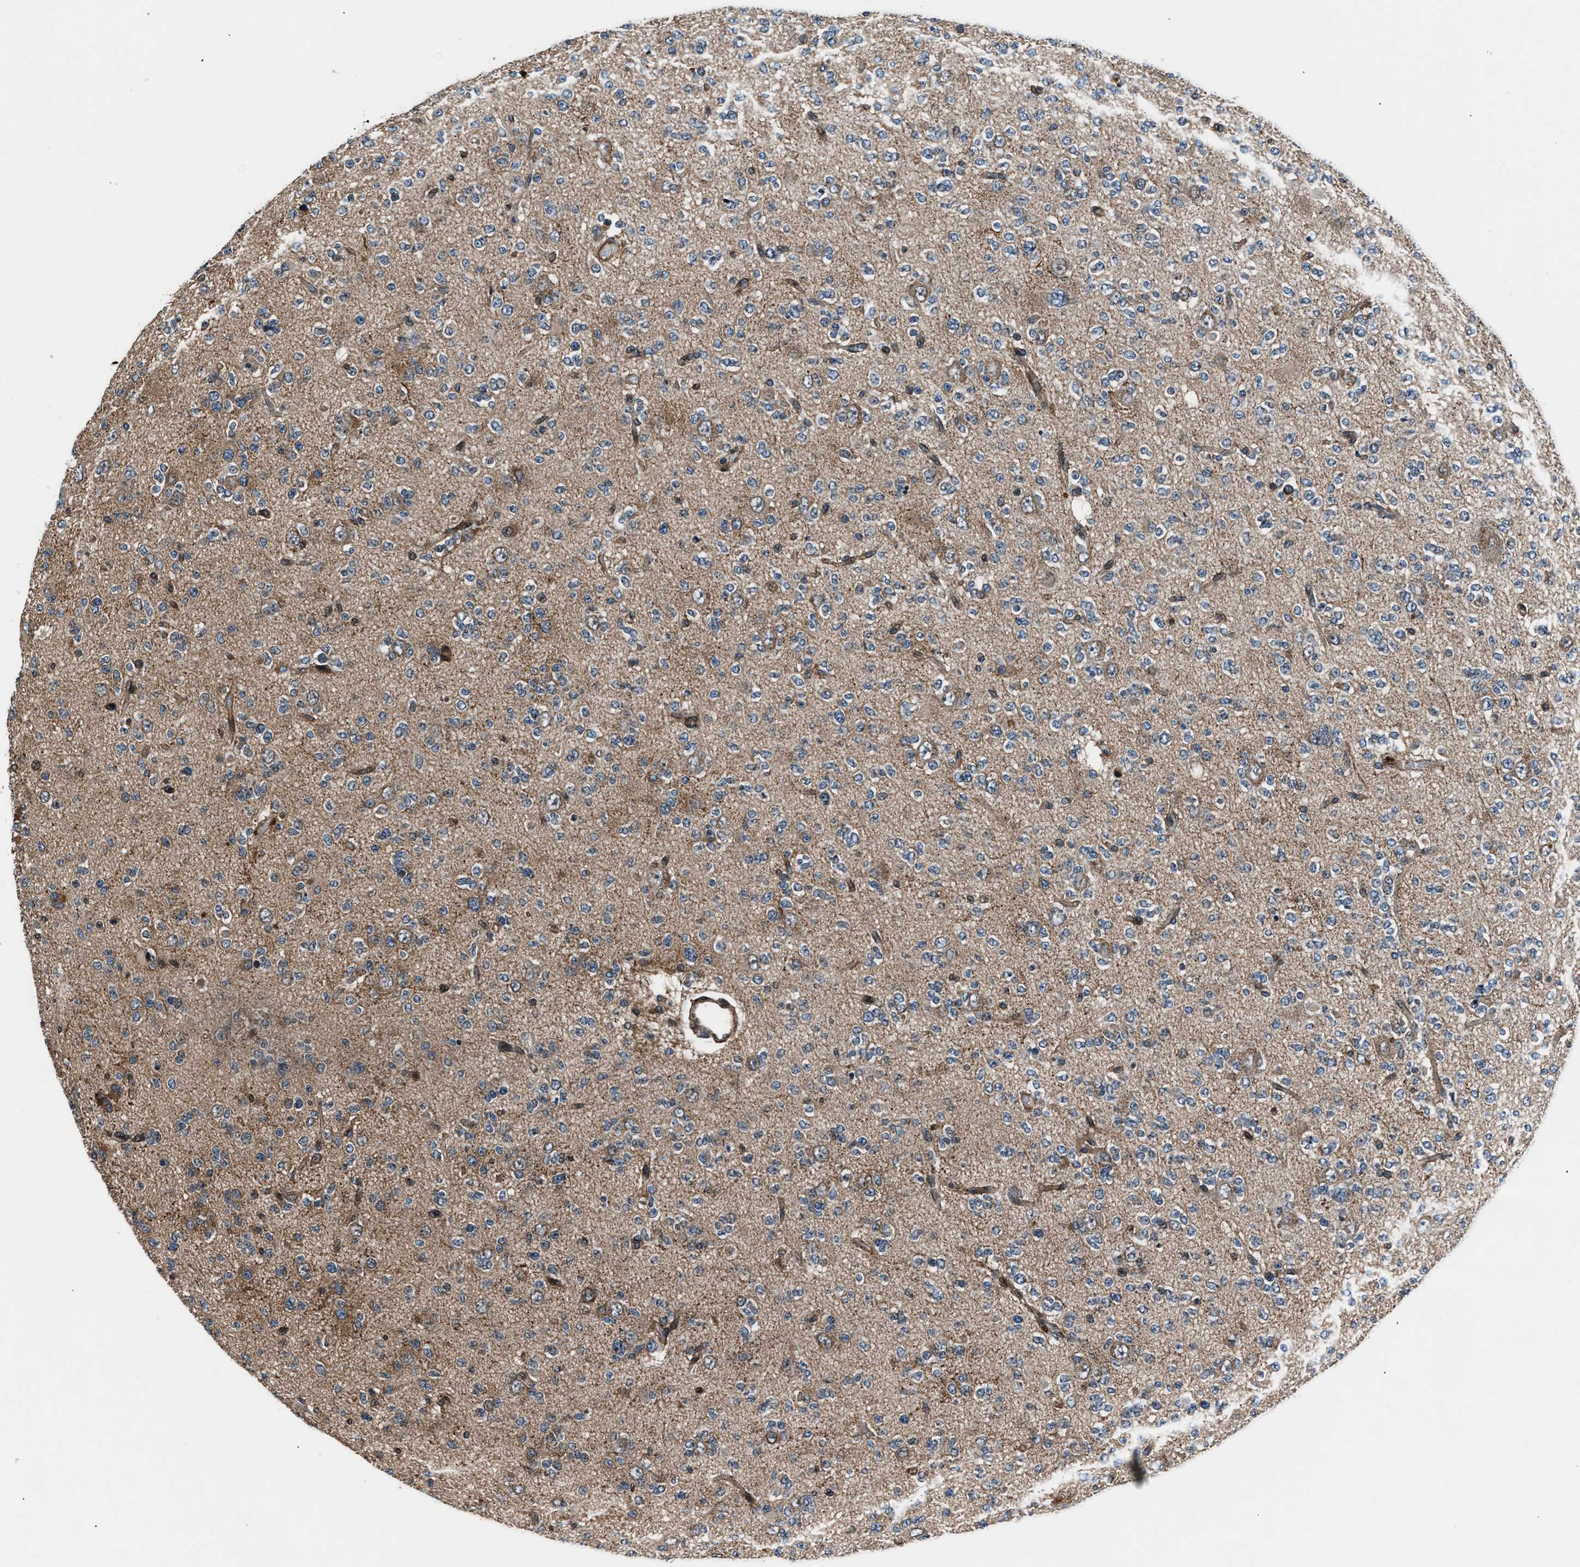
{"staining": {"intensity": "weak", "quantity": "25%-75%", "location": "cytoplasmic/membranous"}, "tissue": "glioma", "cell_type": "Tumor cells", "image_type": "cancer", "snomed": [{"axis": "morphology", "description": "Glioma, malignant, Low grade"}, {"axis": "topography", "description": "Brain"}], "caption": "Weak cytoplasmic/membranous expression is seen in about 25%-75% of tumor cells in glioma. The staining is performed using DAB (3,3'-diaminobenzidine) brown chromogen to label protein expression. The nuclei are counter-stained blue using hematoxylin.", "gene": "DYNC2I1", "patient": {"sex": "male", "age": 38}}